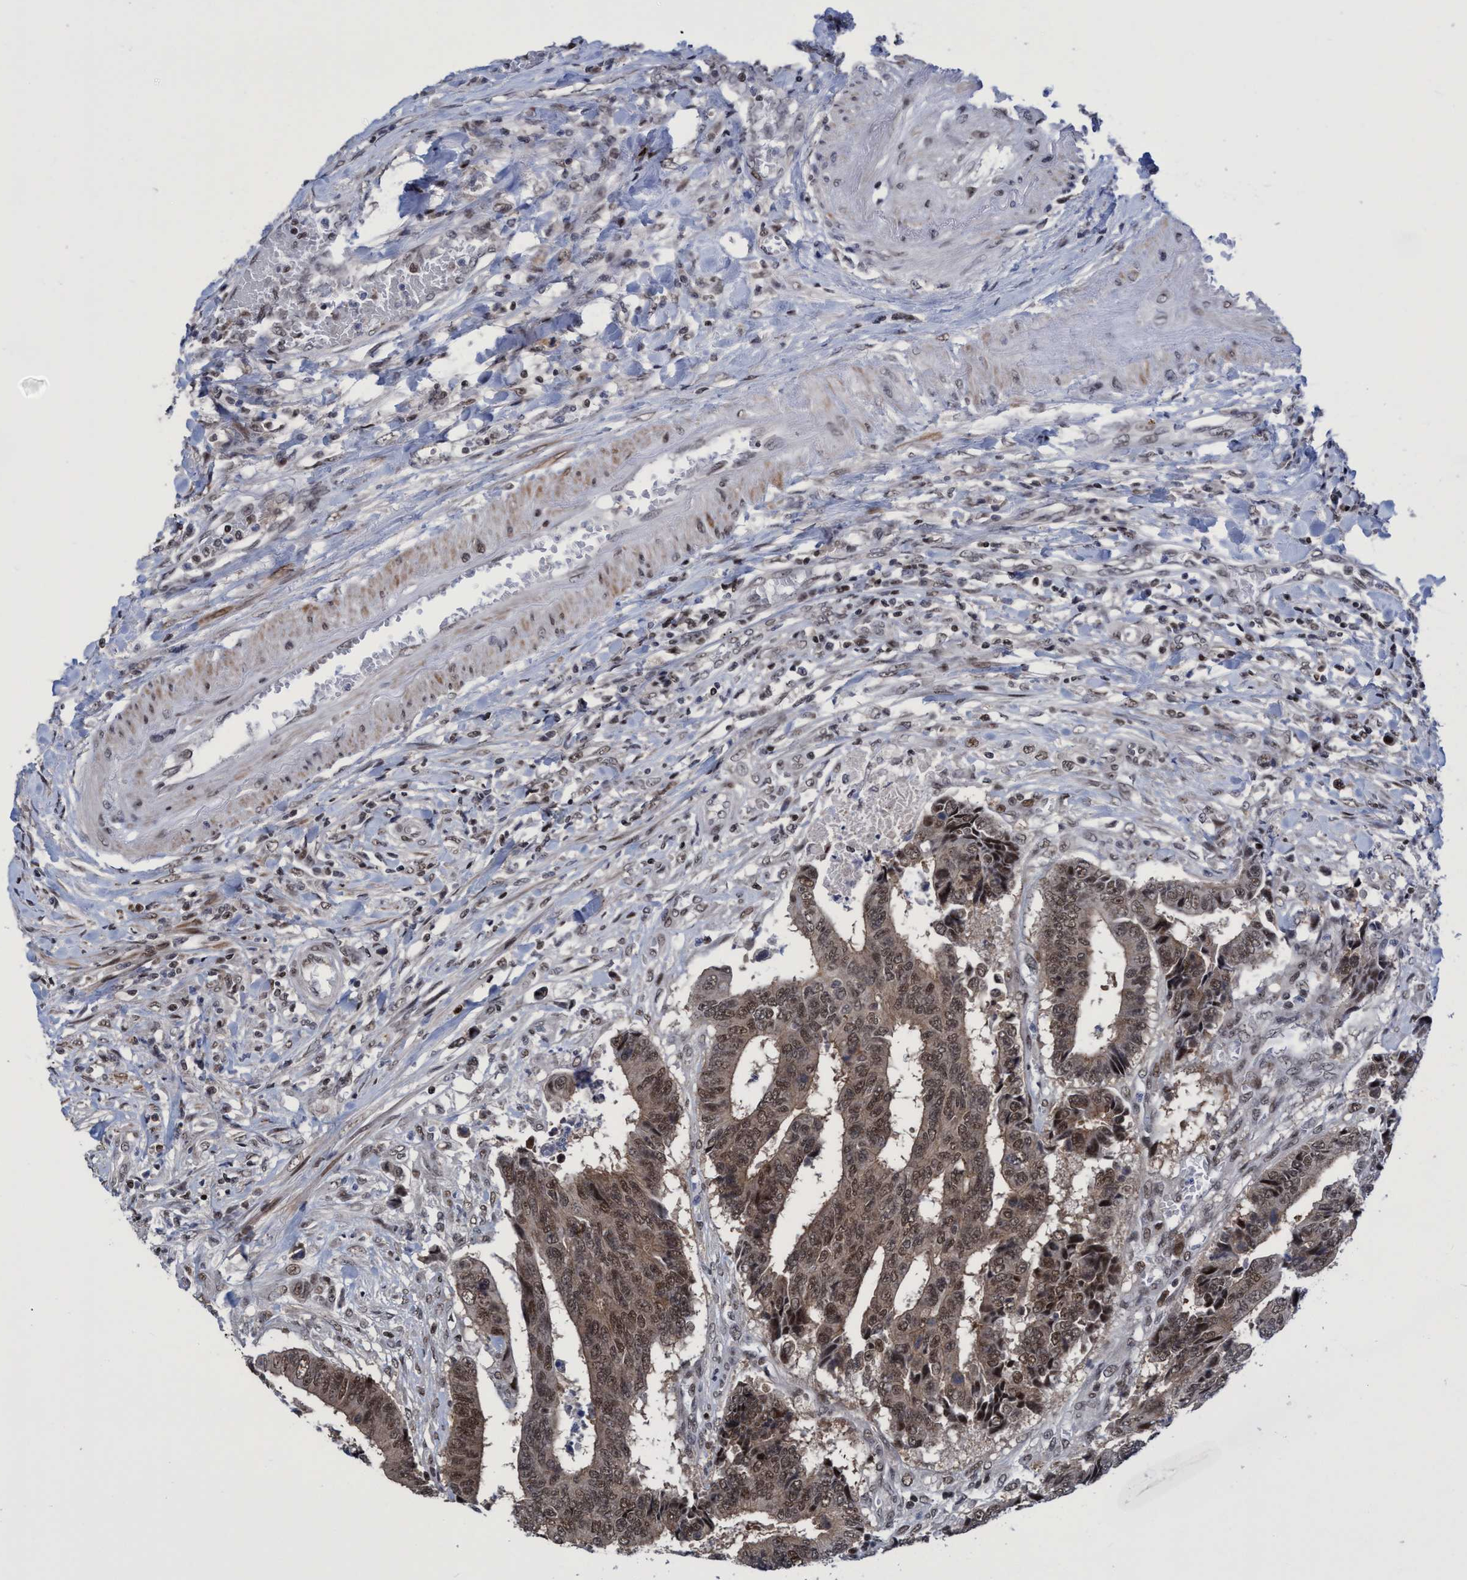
{"staining": {"intensity": "moderate", "quantity": ">75%", "location": "nuclear"}, "tissue": "colorectal cancer", "cell_type": "Tumor cells", "image_type": "cancer", "snomed": [{"axis": "morphology", "description": "Adenocarcinoma, NOS"}, {"axis": "topography", "description": "Rectum"}], "caption": "Tumor cells demonstrate medium levels of moderate nuclear positivity in approximately >75% of cells in human colorectal cancer (adenocarcinoma). (IHC, brightfield microscopy, high magnification).", "gene": "C9orf78", "patient": {"sex": "male", "age": 84}}